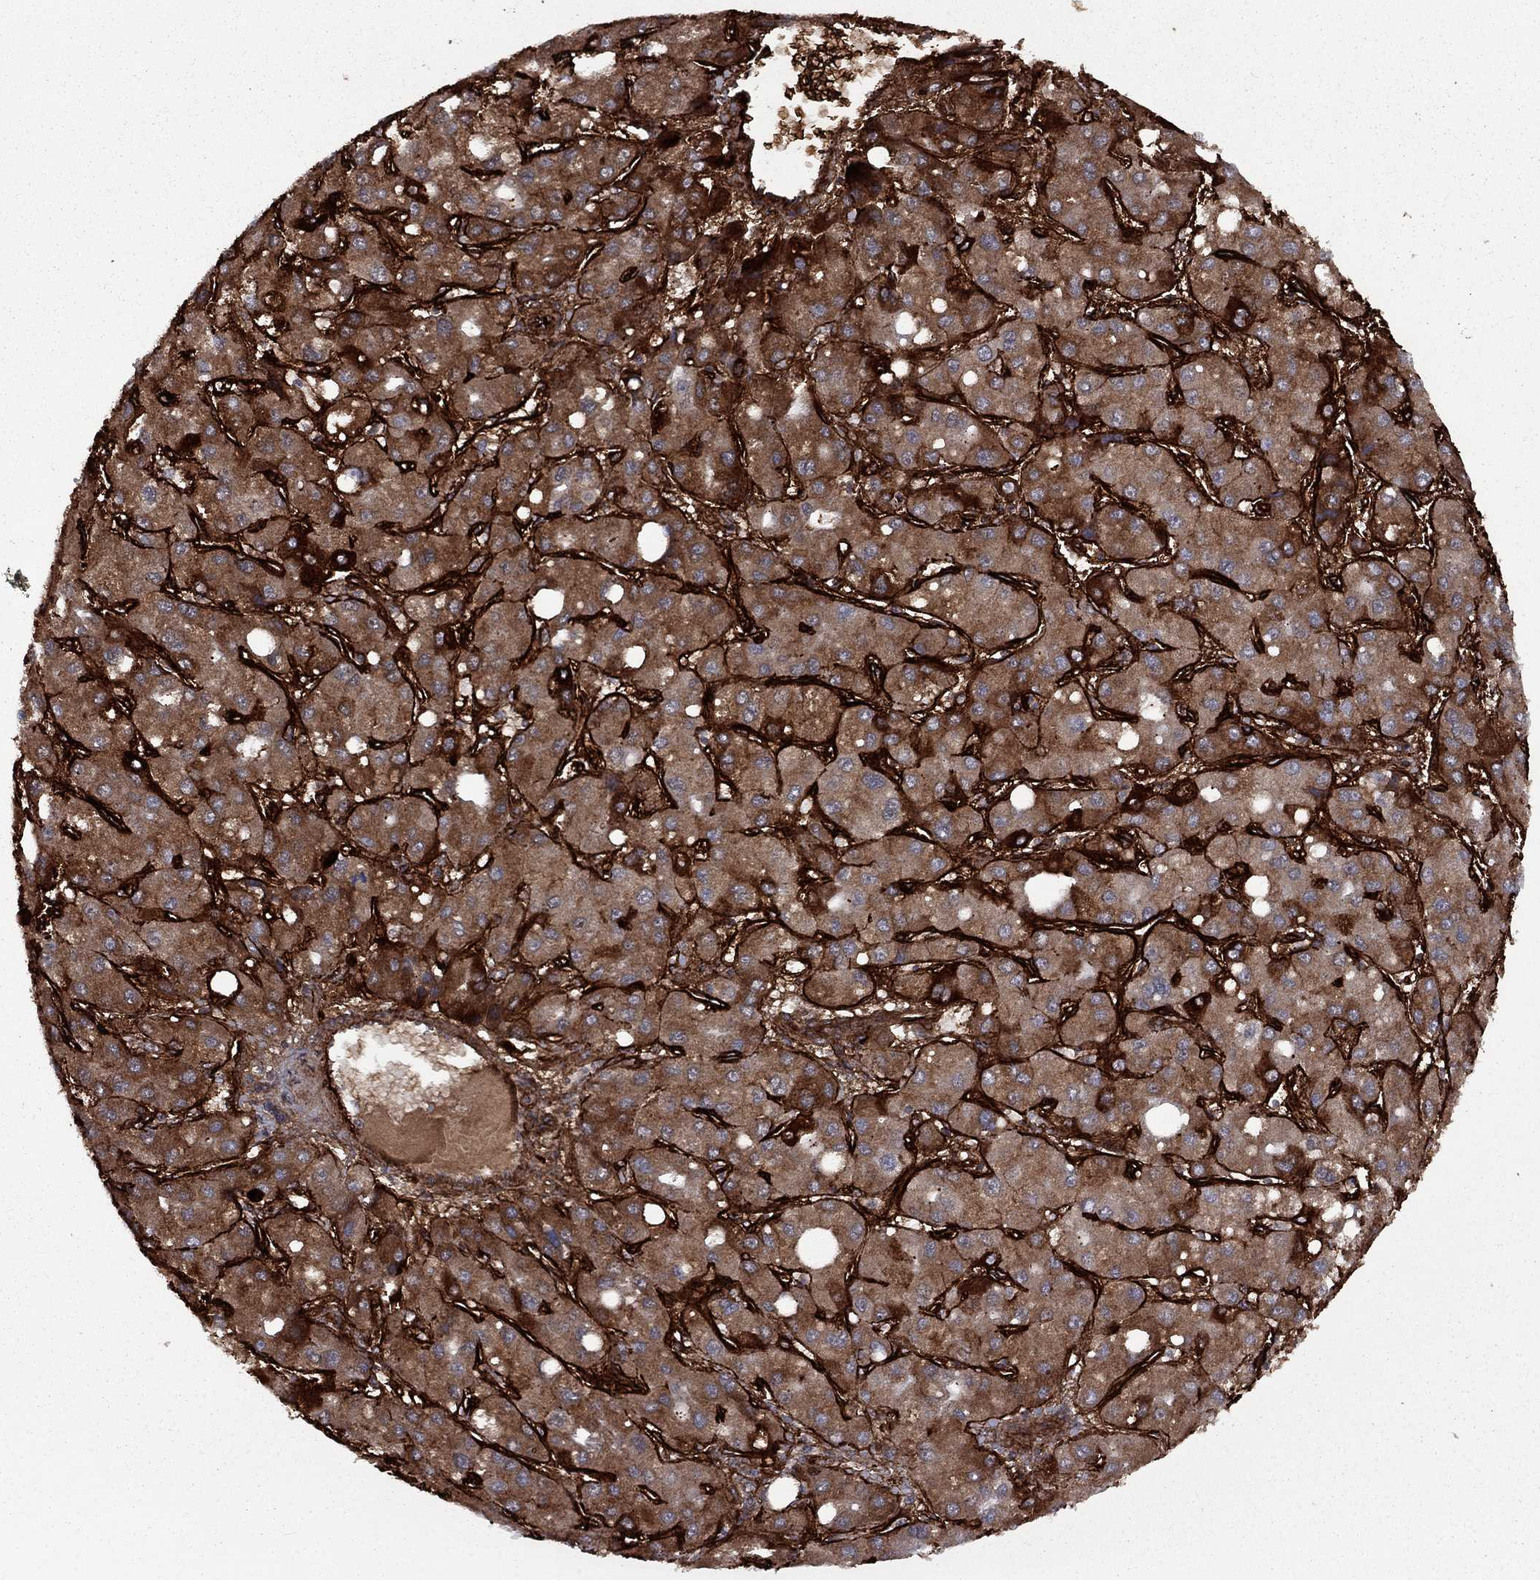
{"staining": {"intensity": "moderate", "quantity": ">75%", "location": "cytoplasmic/membranous"}, "tissue": "liver cancer", "cell_type": "Tumor cells", "image_type": "cancer", "snomed": [{"axis": "morphology", "description": "Carcinoma, Hepatocellular, NOS"}, {"axis": "topography", "description": "Liver"}], "caption": "A micrograph of liver hepatocellular carcinoma stained for a protein exhibits moderate cytoplasmic/membranous brown staining in tumor cells.", "gene": "COL18A1", "patient": {"sex": "male", "age": 73}}